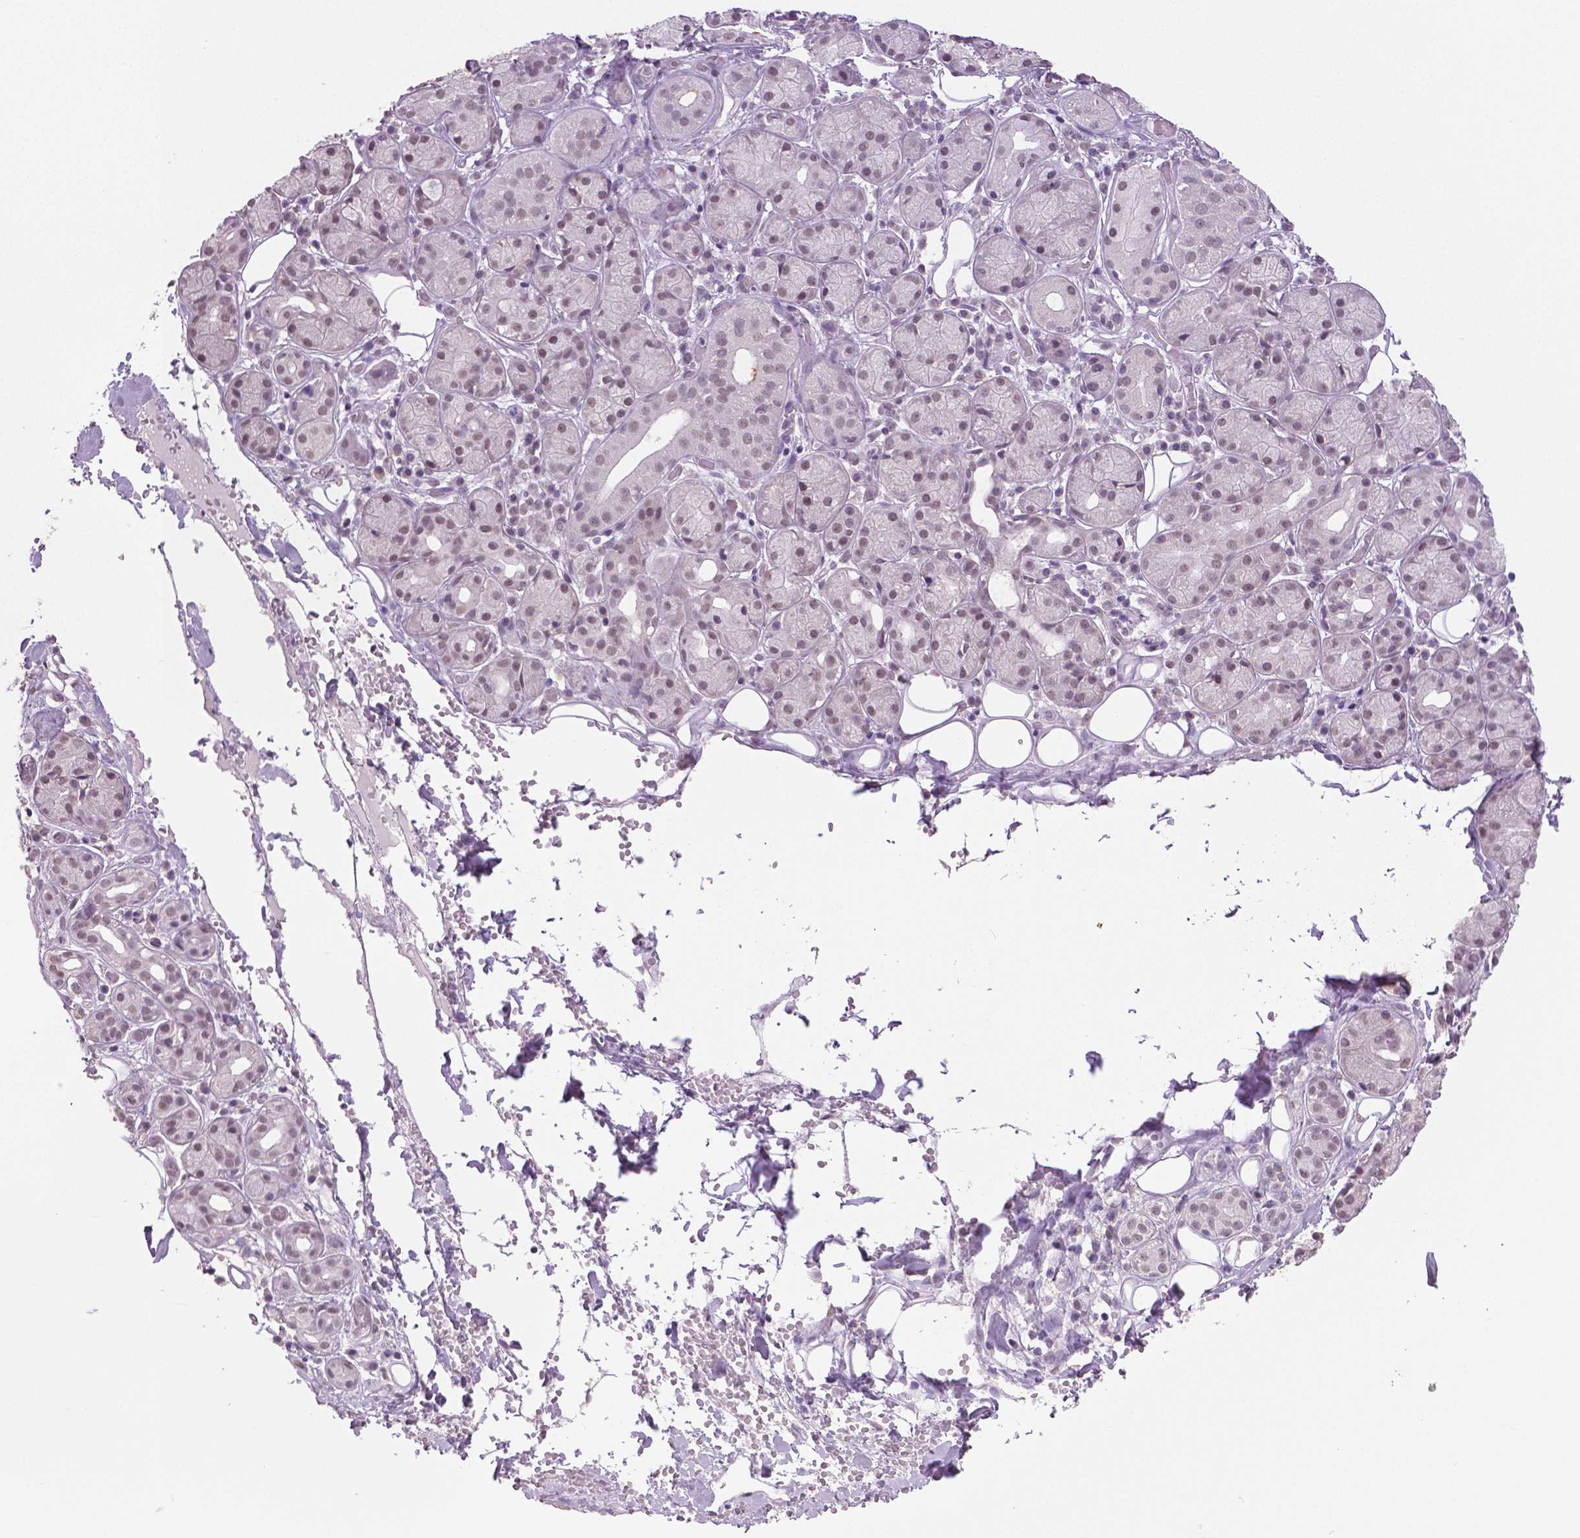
{"staining": {"intensity": "weak", "quantity": "<25%", "location": "nuclear"}, "tissue": "salivary gland", "cell_type": "Glandular cells", "image_type": "normal", "snomed": [{"axis": "morphology", "description": "Normal tissue, NOS"}, {"axis": "topography", "description": "Salivary gland"}, {"axis": "topography", "description": "Peripheral nerve tissue"}], "caption": "Glandular cells are negative for brown protein staining in benign salivary gland. (DAB immunohistochemistry (IHC) with hematoxylin counter stain).", "gene": "IGF2BP1", "patient": {"sex": "male", "age": 71}}